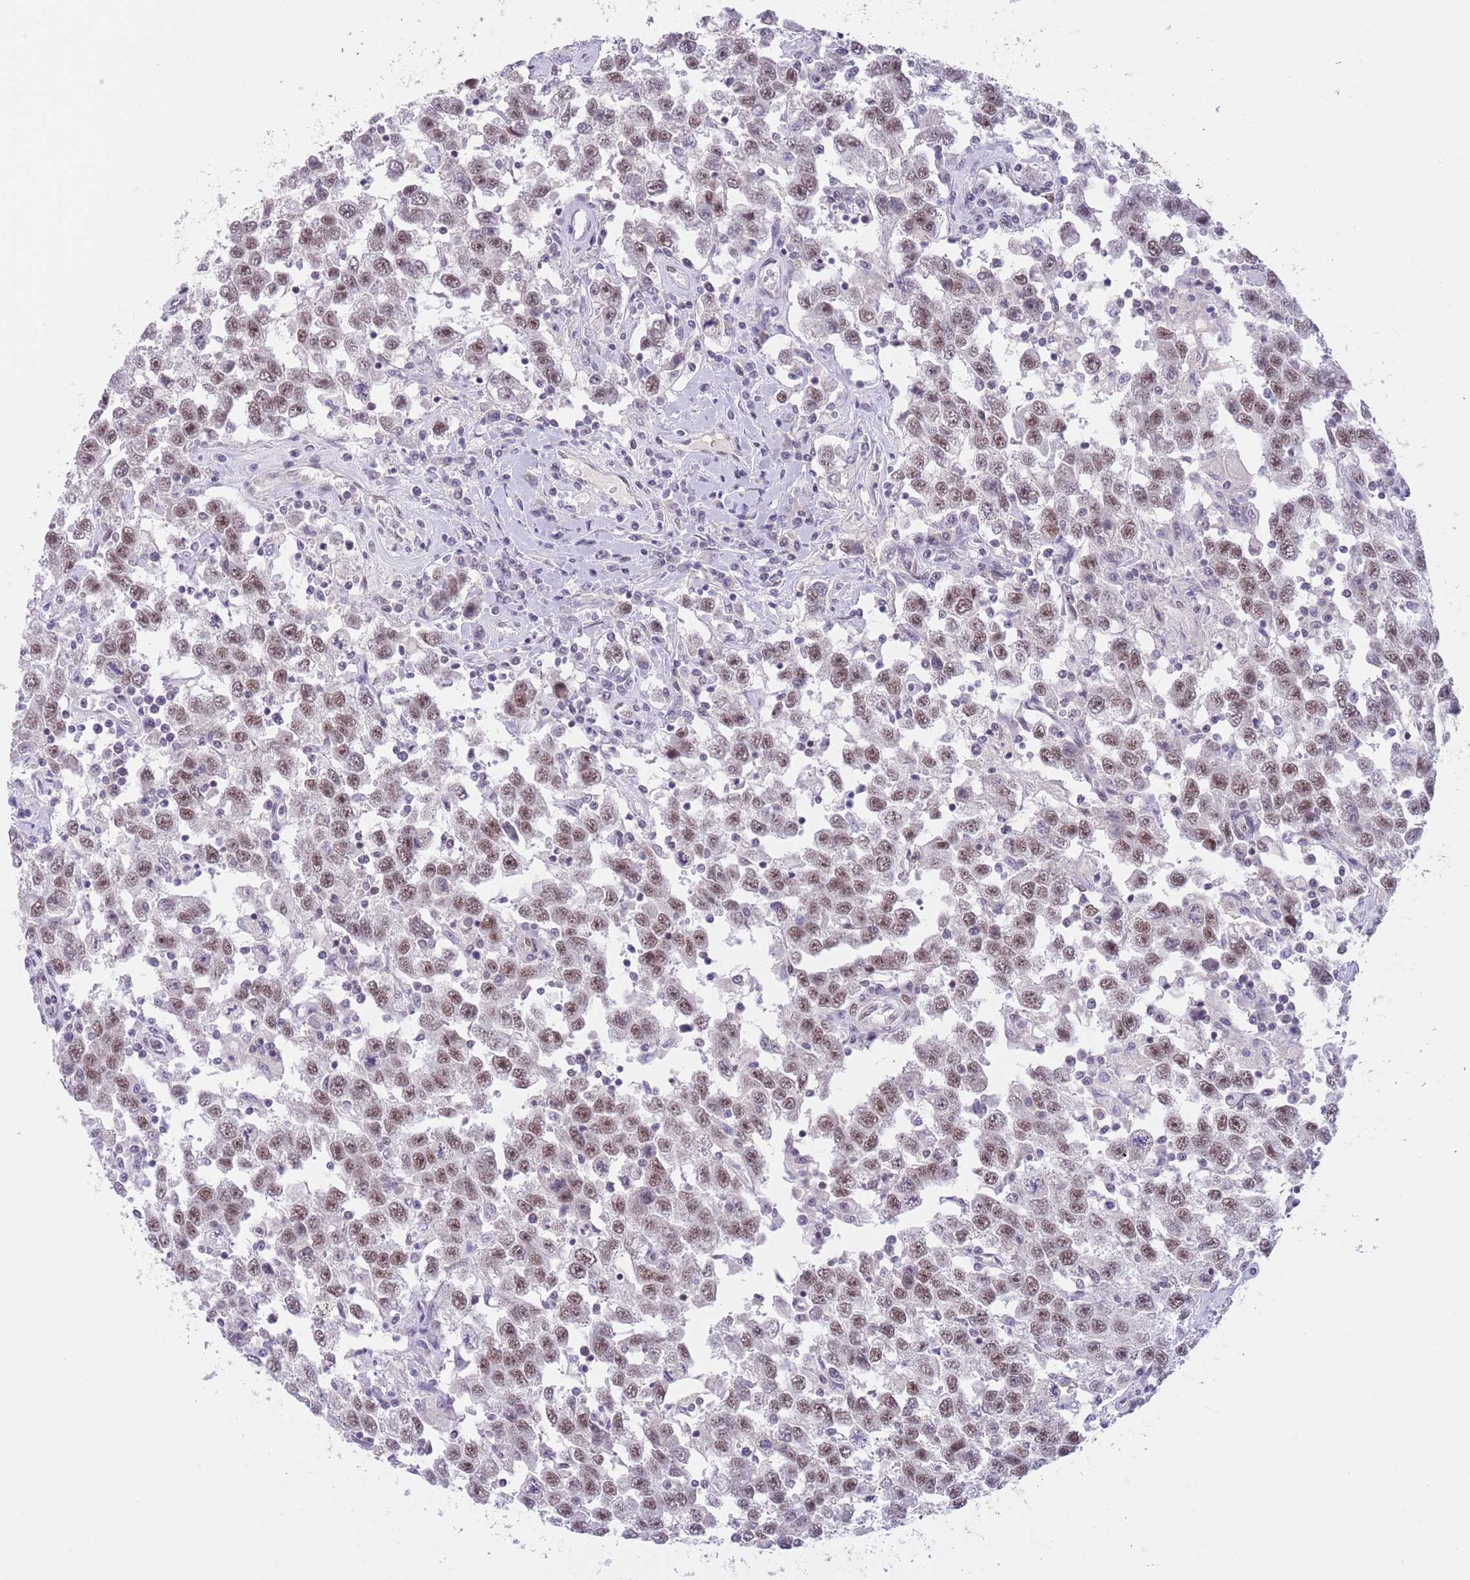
{"staining": {"intensity": "weak", "quantity": ">75%", "location": "nuclear"}, "tissue": "testis cancer", "cell_type": "Tumor cells", "image_type": "cancer", "snomed": [{"axis": "morphology", "description": "Seminoma, NOS"}, {"axis": "topography", "description": "Testis"}], "caption": "The micrograph displays immunohistochemical staining of testis seminoma. There is weak nuclear expression is identified in approximately >75% of tumor cells. The staining is performed using DAB (3,3'-diaminobenzidine) brown chromogen to label protein expression. The nuclei are counter-stained blue using hematoxylin.", "gene": "RFX1", "patient": {"sex": "male", "age": 41}}